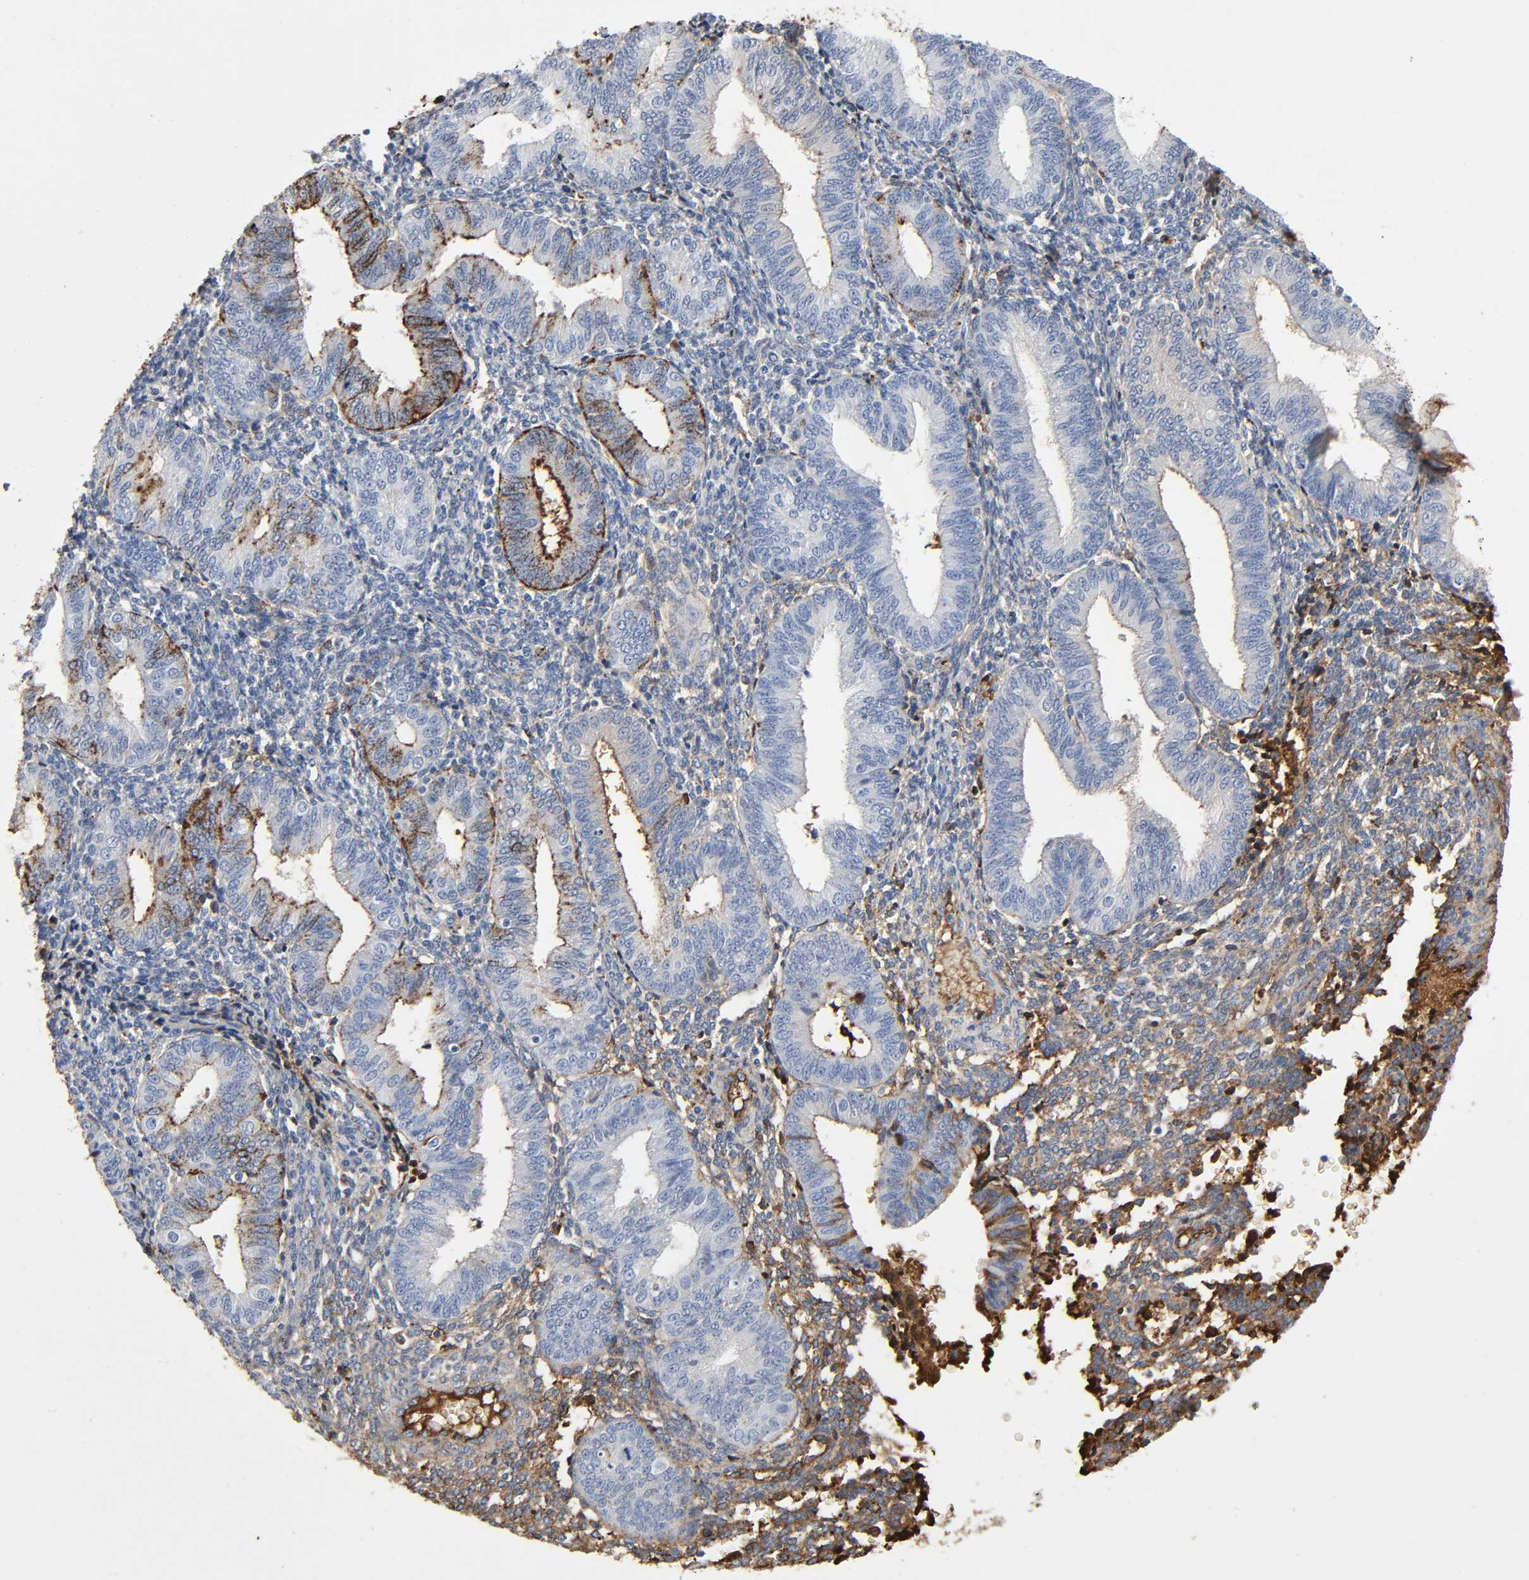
{"staining": {"intensity": "moderate", "quantity": "25%-75%", "location": "cytoplasmic/membranous"}, "tissue": "endometrium", "cell_type": "Cells in endometrial stroma", "image_type": "normal", "snomed": [{"axis": "morphology", "description": "Normal tissue, NOS"}, {"axis": "topography", "description": "Endometrium"}], "caption": "Endometrium was stained to show a protein in brown. There is medium levels of moderate cytoplasmic/membranous positivity in approximately 25%-75% of cells in endometrial stroma.", "gene": "C3", "patient": {"sex": "female", "age": 61}}